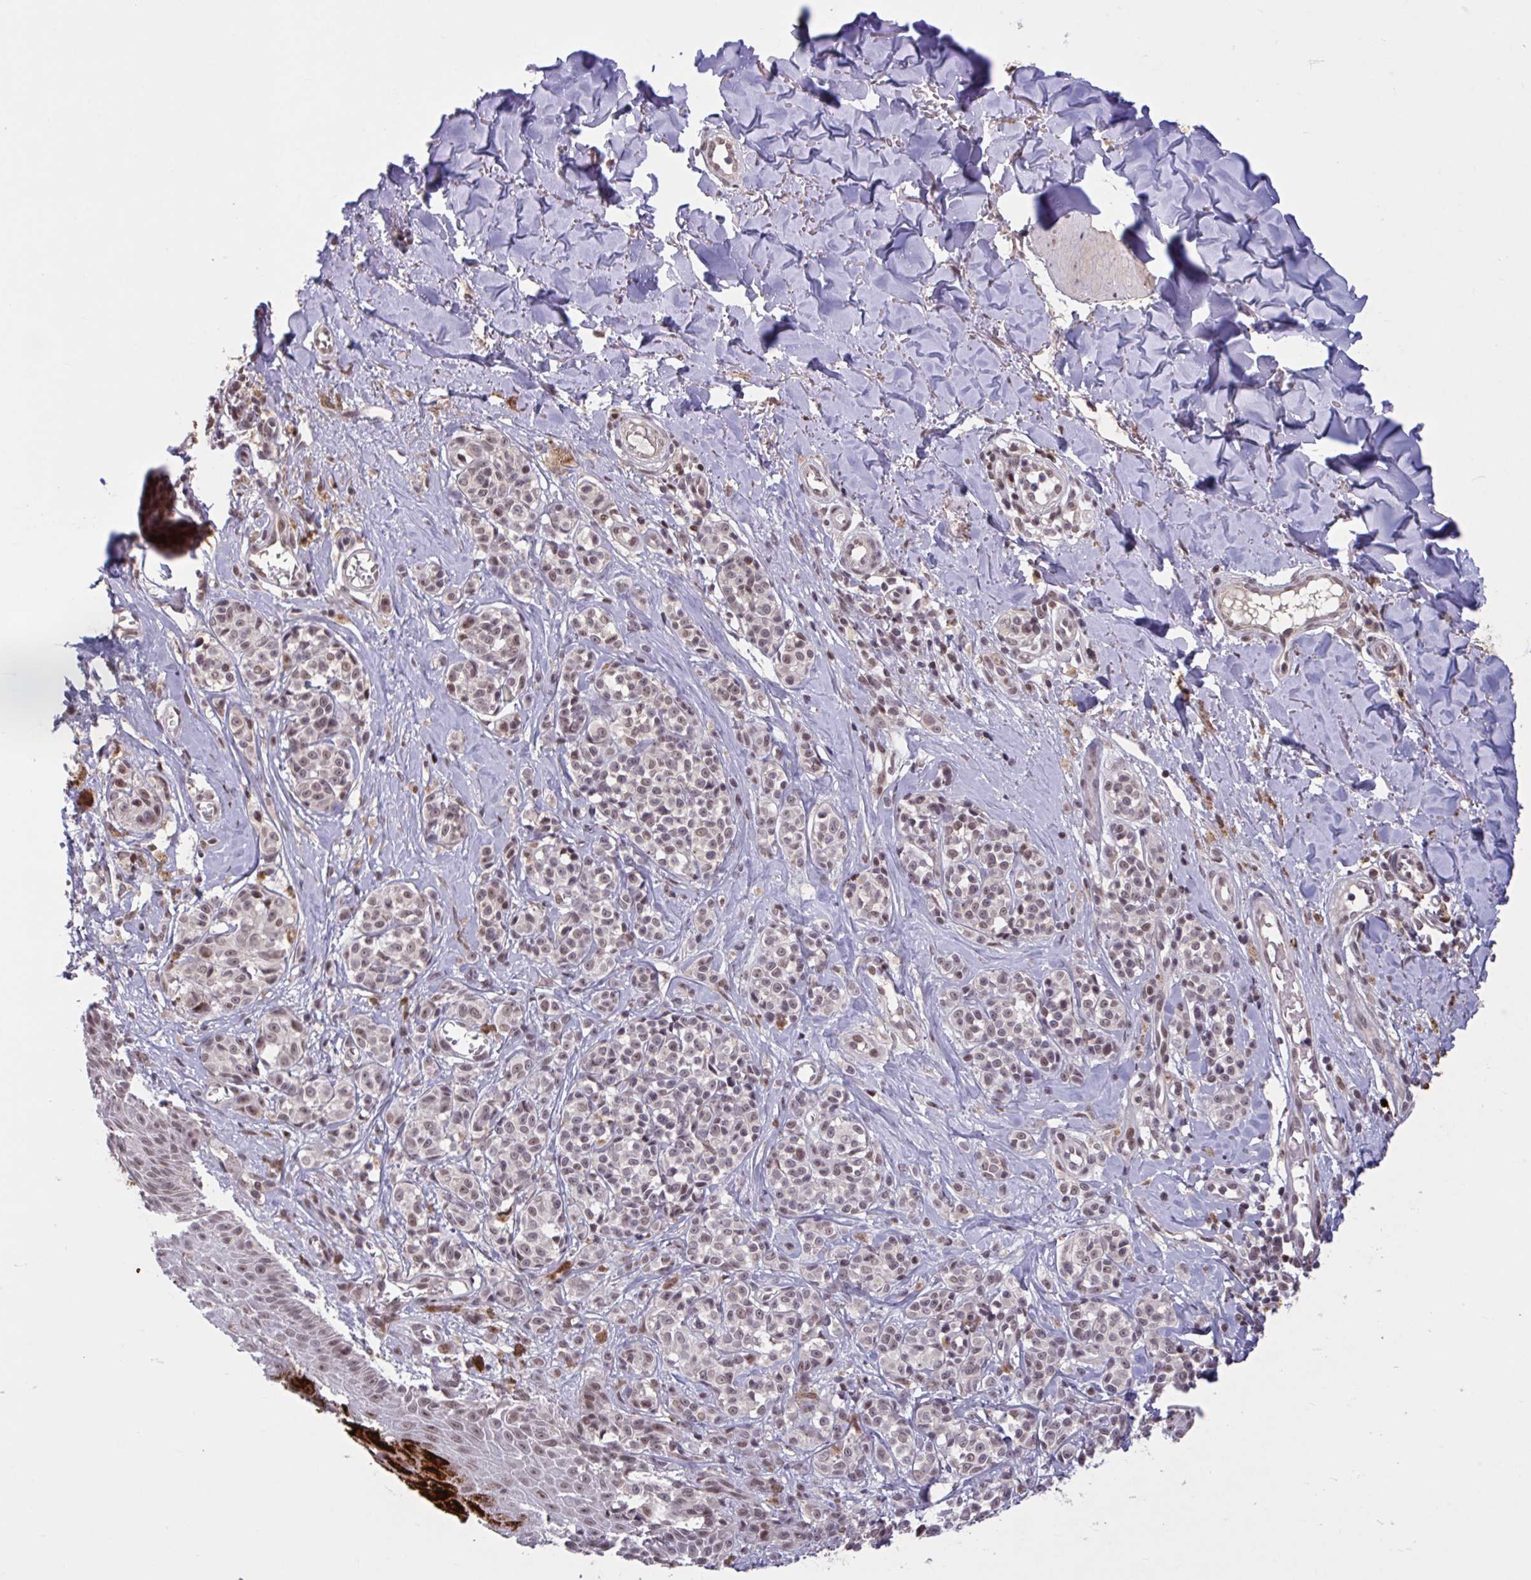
{"staining": {"intensity": "weak", "quantity": ">75%", "location": "nuclear"}, "tissue": "melanoma", "cell_type": "Tumor cells", "image_type": "cancer", "snomed": [{"axis": "morphology", "description": "Malignant melanoma, NOS"}, {"axis": "topography", "description": "Skin"}], "caption": "Immunohistochemical staining of human malignant melanoma exhibits low levels of weak nuclear staining in about >75% of tumor cells. The staining is performed using DAB brown chromogen to label protein expression. The nuclei are counter-stained blue using hematoxylin.", "gene": "ZNF414", "patient": {"sex": "male", "age": 74}}